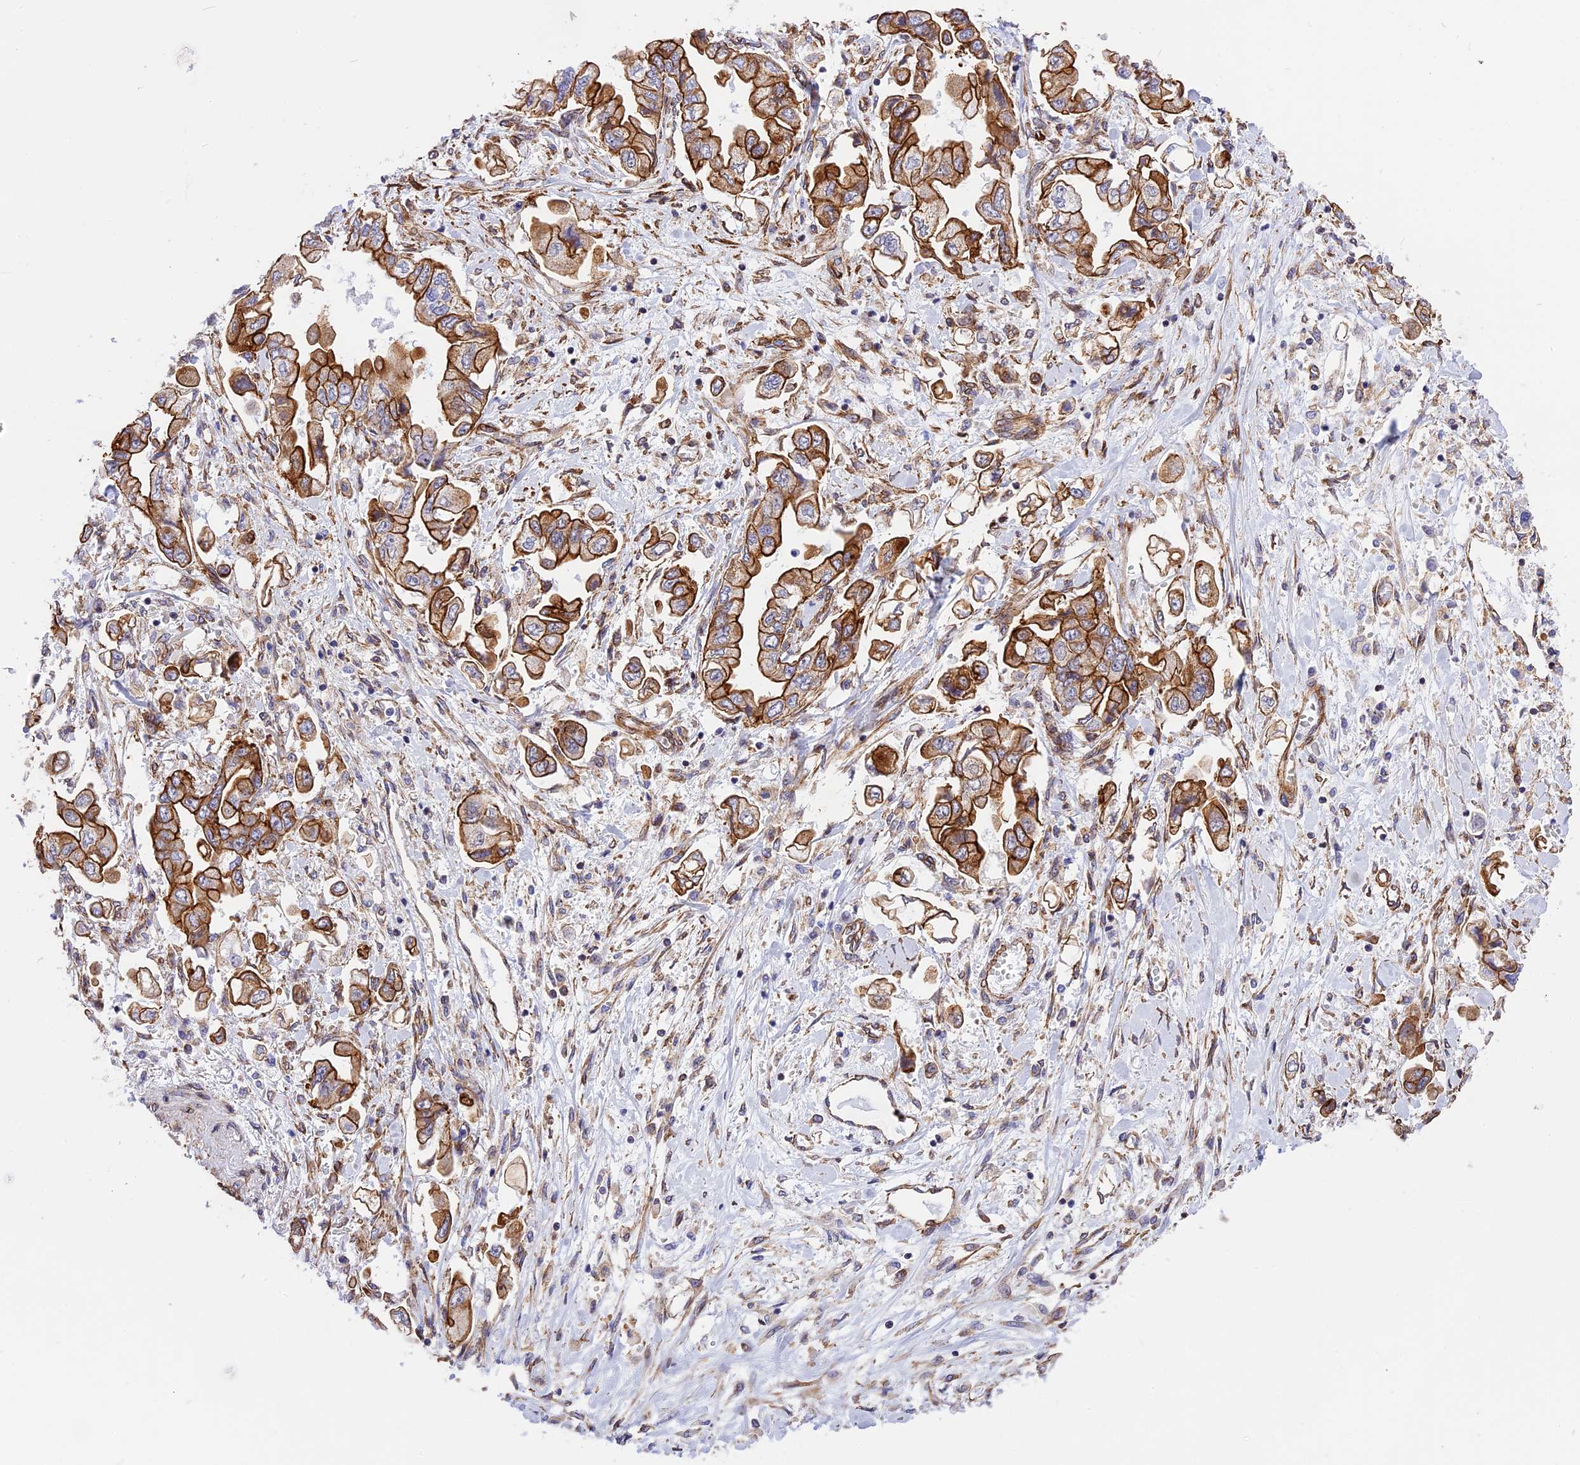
{"staining": {"intensity": "strong", "quantity": ">75%", "location": "cytoplasmic/membranous"}, "tissue": "stomach cancer", "cell_type": "Tumor cells", "image_type": "cancer", "snomed": [{"axis": "morphology", "description": "Adenocarcinoma, NOS"}, {"axis": "topography", "description": "Stomach"}], "caption": "Protein expression analysis of stomach adenocarcinoma displays strong cytoplasmic/membranous expression in about >75% of tumor cells.", "gene": "R3HDM4", "patient": {"sex": "male", "age": 62}}